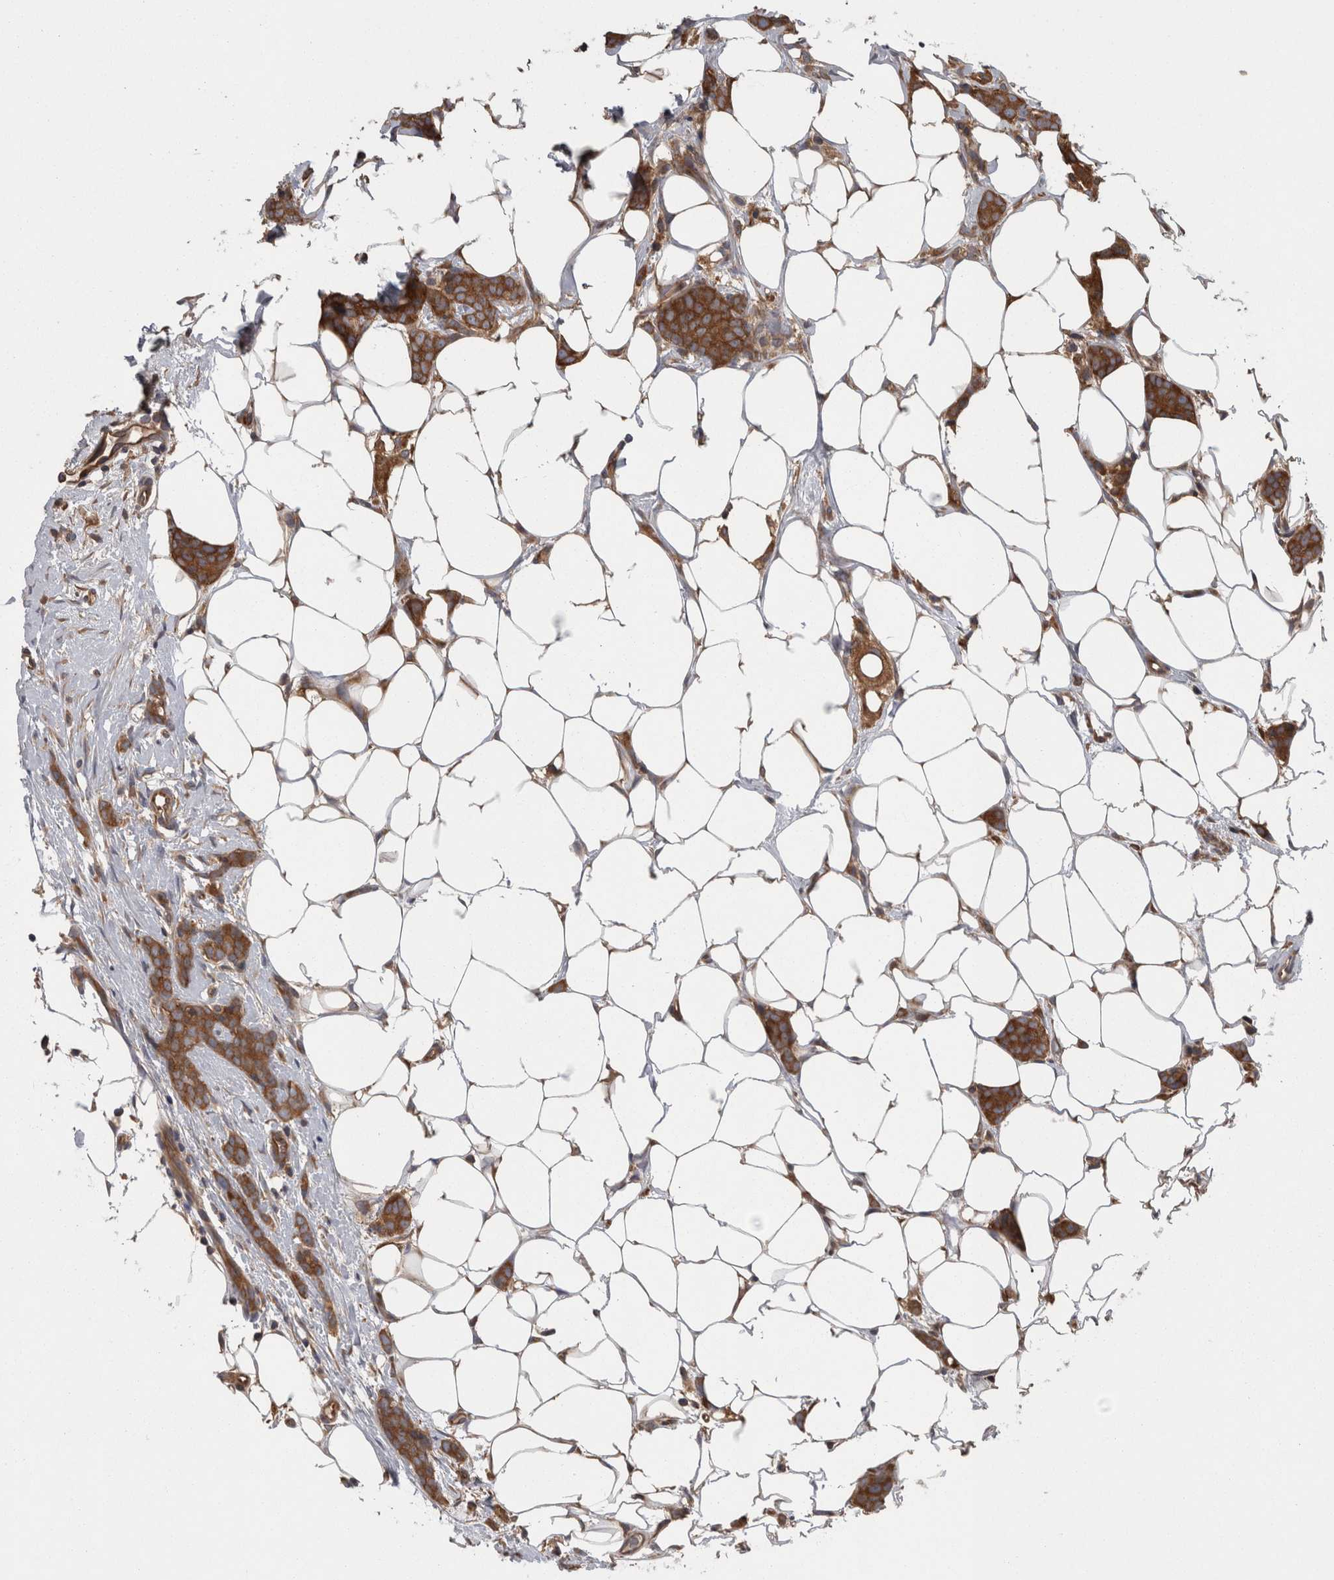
{"staining": {"intensity": "moderate", "quantity": ">75%", "location": "cytoplasmic/membranous"}, "tissue": "breast cancer", "cell_type": "Tumor cells", "image_type": "cancer", "snomed": [{"axis": "morphology", "description": "Lobular carcinoma"}, {"axis": "topography", "description": "Skin"}, {"axis": "topography", "description": "Breast"}], "caption": "This image displays IHC staining of breast lobular carcinoma, with medium moderate cytoplasmic/membranous positivity in approximately >75% of tumor cells.", "gene": "SMCR8", "patient": {"sex": "female", "age": 46}}